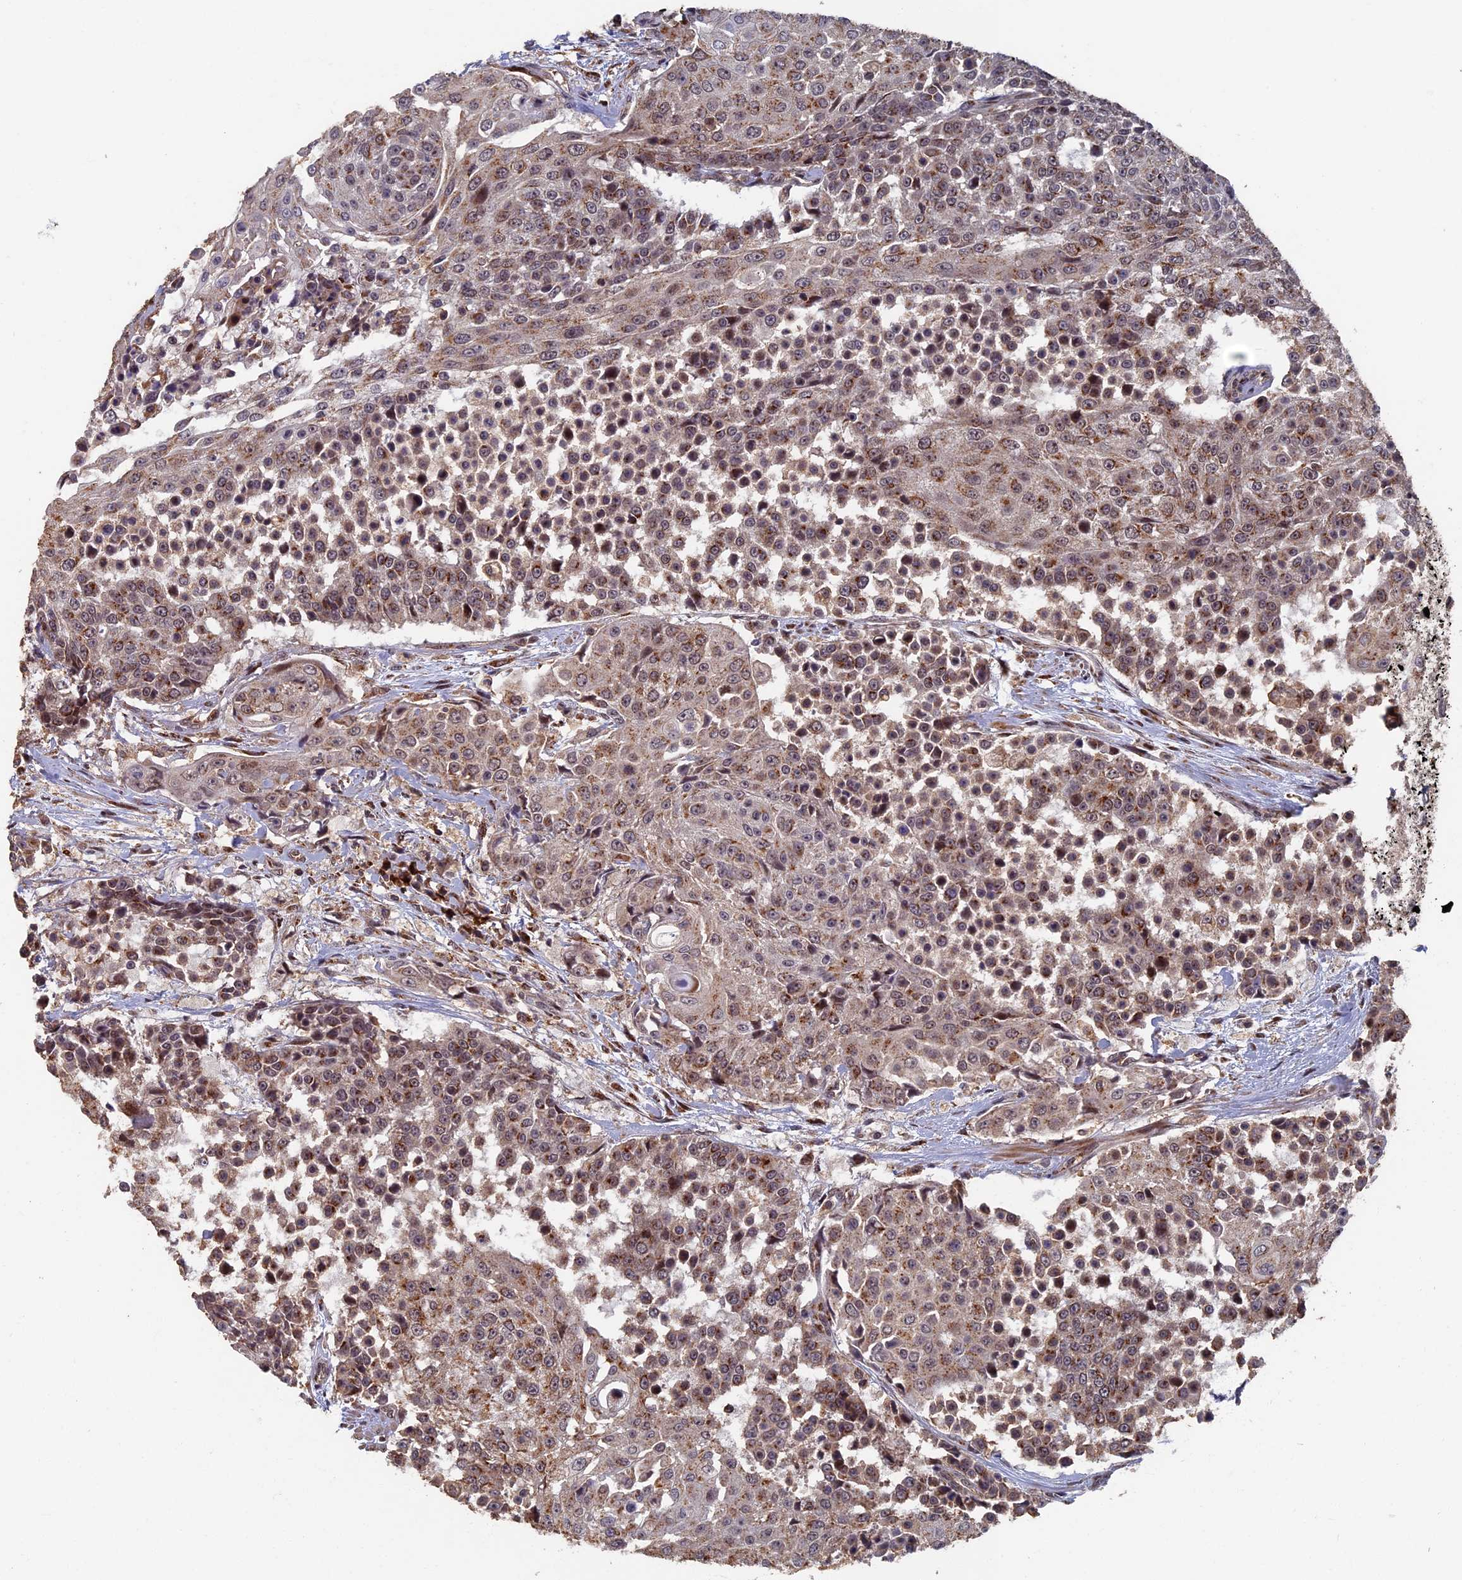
{"staining": {"intensity": "weak", "quantity": "25%-75%", "location": "cytoplasmic/membranous,nuclear"}, "tissue": "urothelial cancer", "cell_type": "Tumor cells", "image_type": "cancer", "snomed": [{"axis": "morphology", "description": "Urothelial carcinoma, High grade"}, {"axis": "topography", "description": "Urinary bladder"}], "caption": "High-grade urothelial carcinoma stained for a protein (brown) exhibits weak cytoplasmic/membranous and nuclear positive positivity in approximately 25%-75% of tumor cells.", "gene": "RASGRF1", "patient": {"sex": "female", "age": 63}}